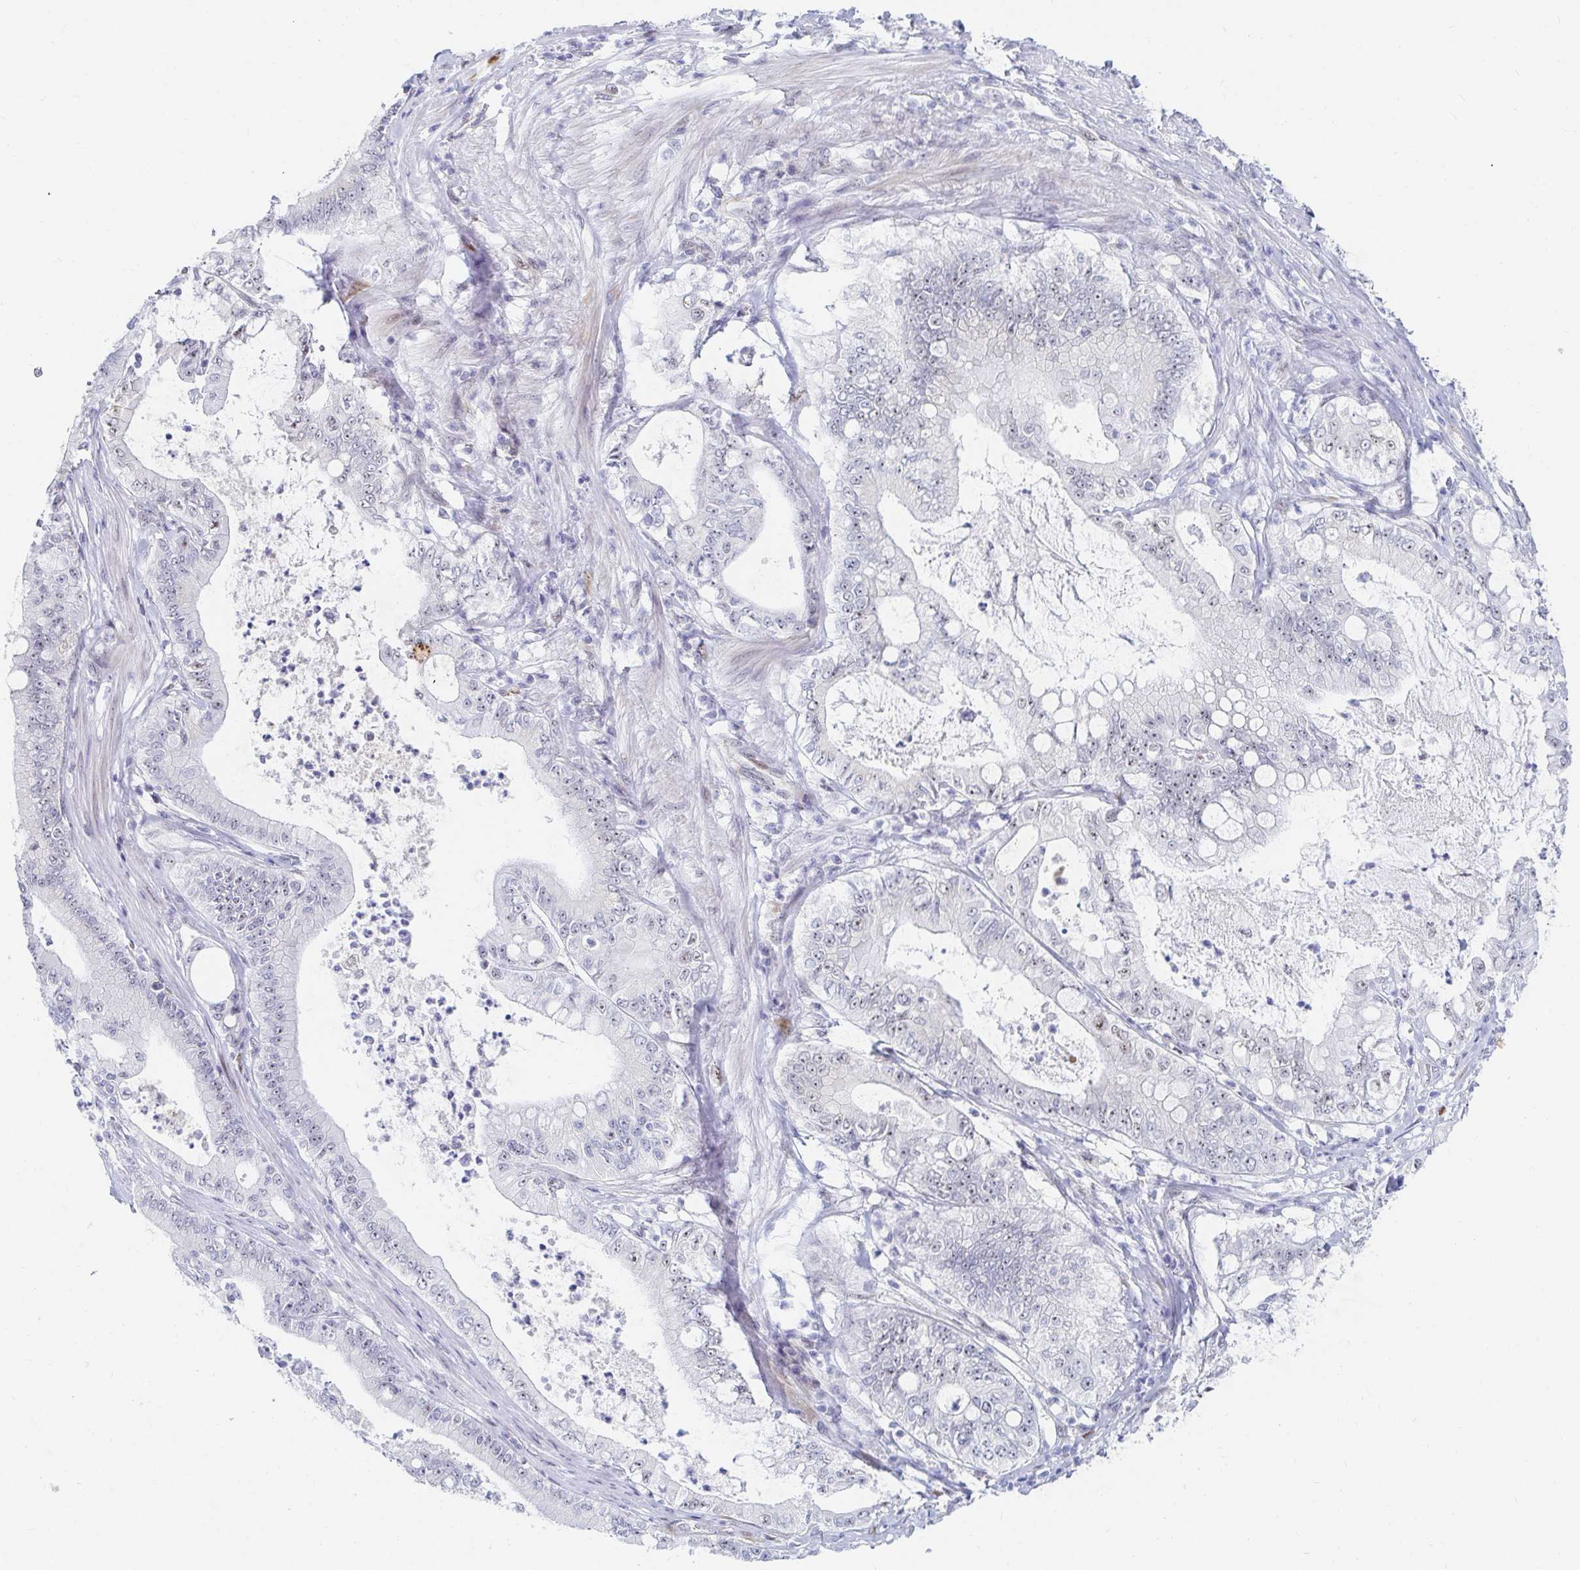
{"staining": {"intensity": "weak", "quantity": "<25%", "location": "nuclear"}, "tissue": "pancreatic cancer", "cell_type": "Tumor cells", "image_type": "cancer", "snomed": [{"axis": "morphology", "description": "Adenocarcinoma, NOS"}, {"axis": "topography", "description": "Pancreas"}], "caption": "Immunohistochemistry micrograph of human pancreatic cancer stained for a protein (brown), which exhibits no staining in tumor cells.", "gene": "COL28A1", "patient": {"sex": "male", "age": 71}}